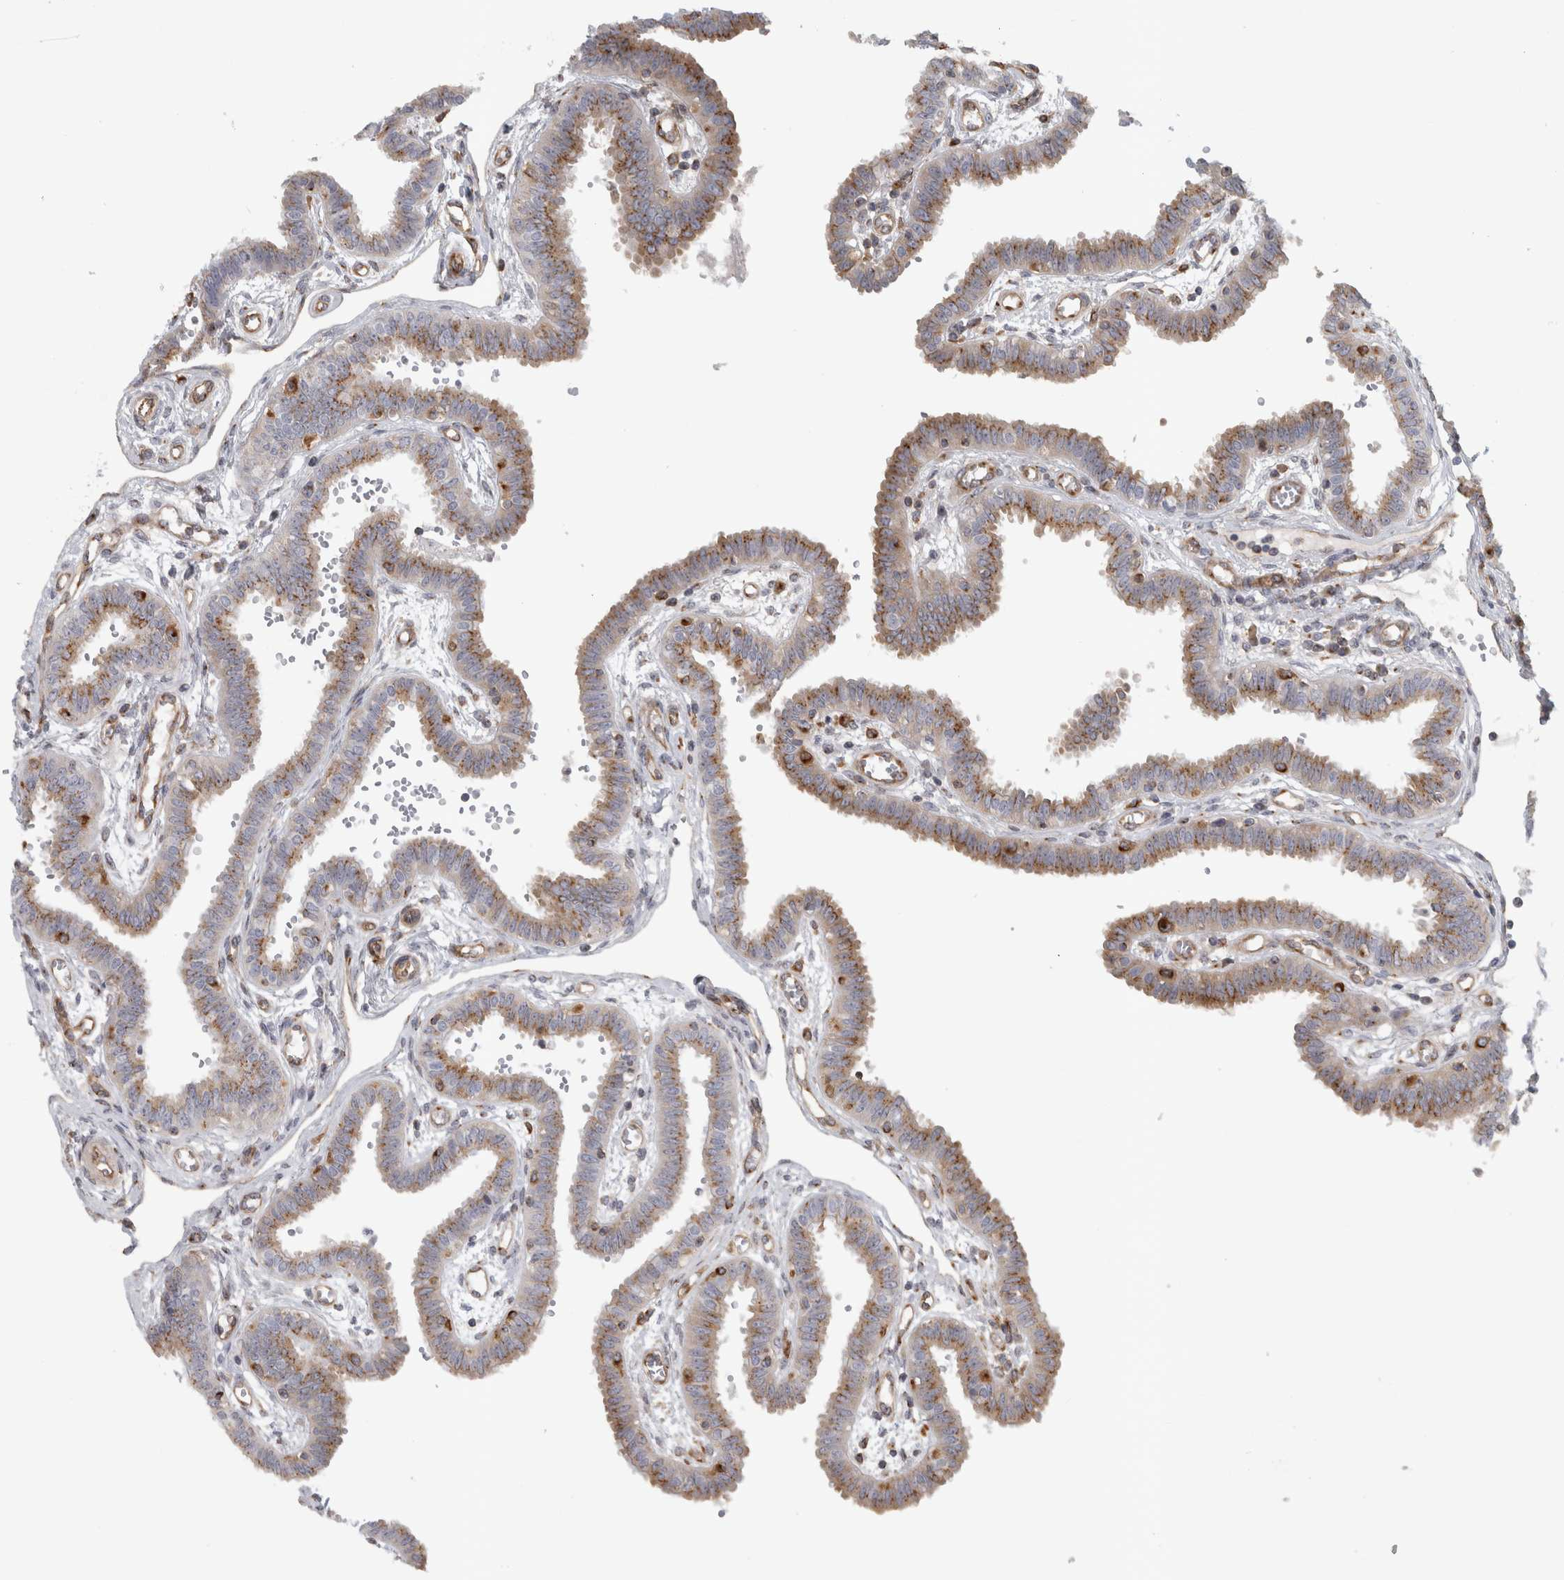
{"staining": {"intensity": "moderate", "quantity": ">75%", "location": "cytoplasmic/membranous"}, "tissue": "fallopian tube", "cell_type": "Glandular cells", "image_type": "normal", "snomed": [{"axis": "morphology", "description": "Normal tissue, NOS"}, {"axis": "topography", "description": "Fallopian tube"}], "caption": "The image reveals immunohistochemical staining of normal fallopian tube. There is moderate cytoplasmic/membranous positivity is appreciated in about >75% of glandular cells.", "gene": "PEX6", "patient": {"sex": "female", "age": 32}}